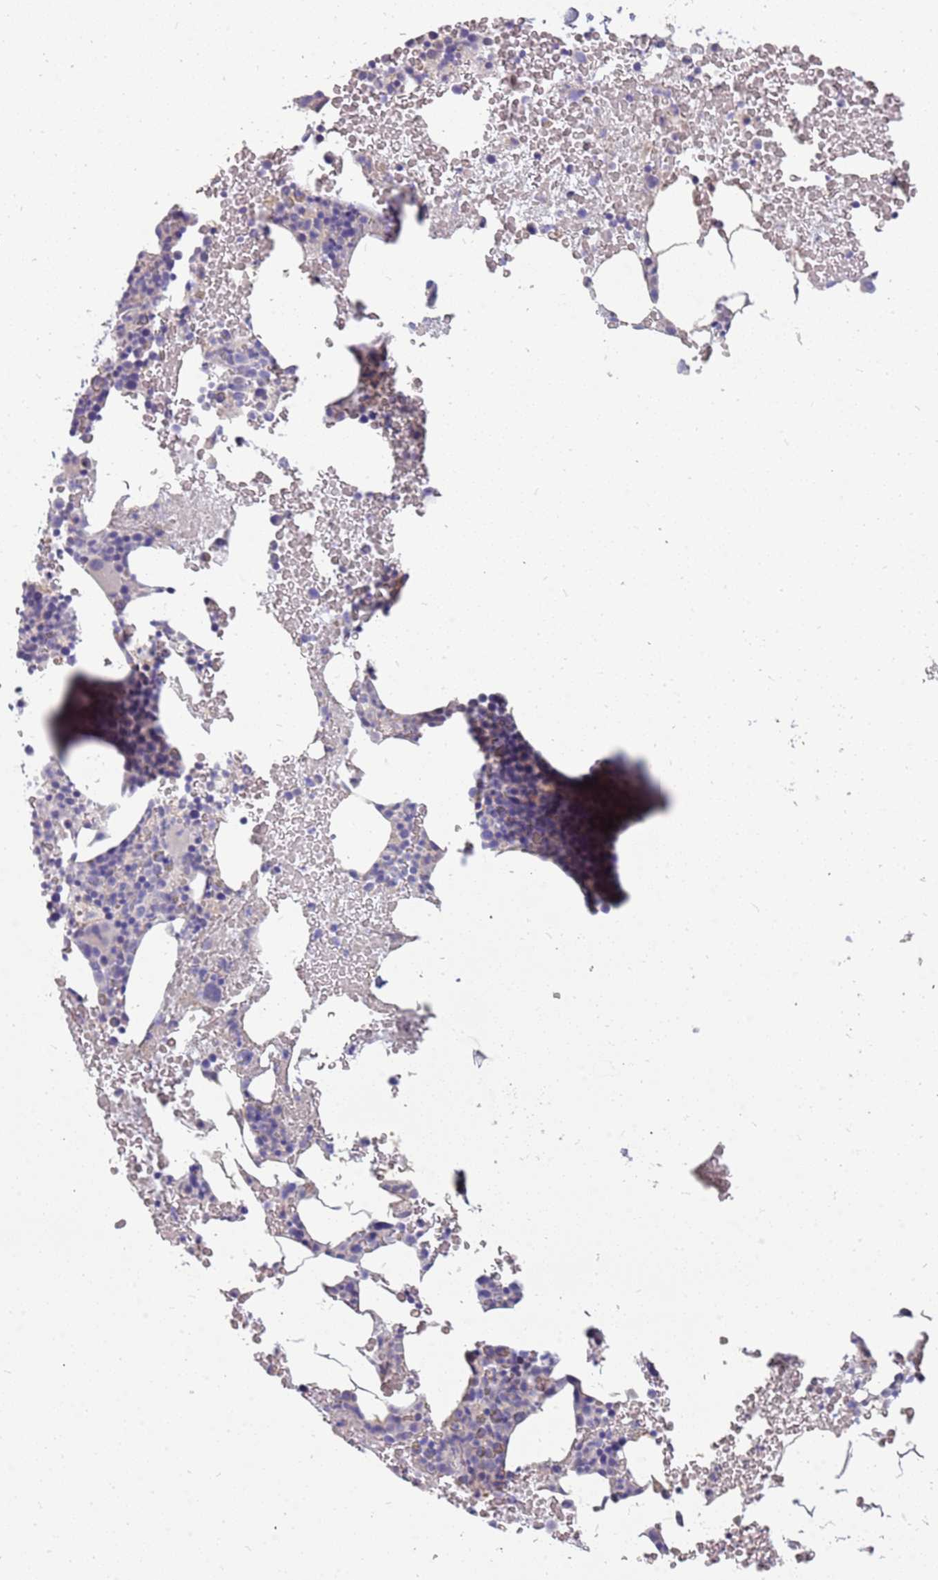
{"staining": {"intensity": "weak", "quantity": "<25%", "location": "cytoplasmic/membranous"}, "tissue": "bone marrow", "cell_type": "Hematopoietic cells", "image_type": "normal", "snomed": [{"axis": "morphology", "description": "Normal tissue, NOS"}, {"axis": "morphology", "description": "Inflammation, NOS"}, {"axis": "topography", "description": "Bone marrow"}], "caption": "DAB (3,3'-diaminobenzidine) immunohistochemical staining of normal human bone marrow reveals no significant staining in hematopoietic cells. Brightfield microscopy of immunohistochemistry (IHC) stained with DAB (brown) and hematoxylin (blue), captured at high magnification.", "gene": "RHCG", "patient": {"sex": "female", "age": 78}}